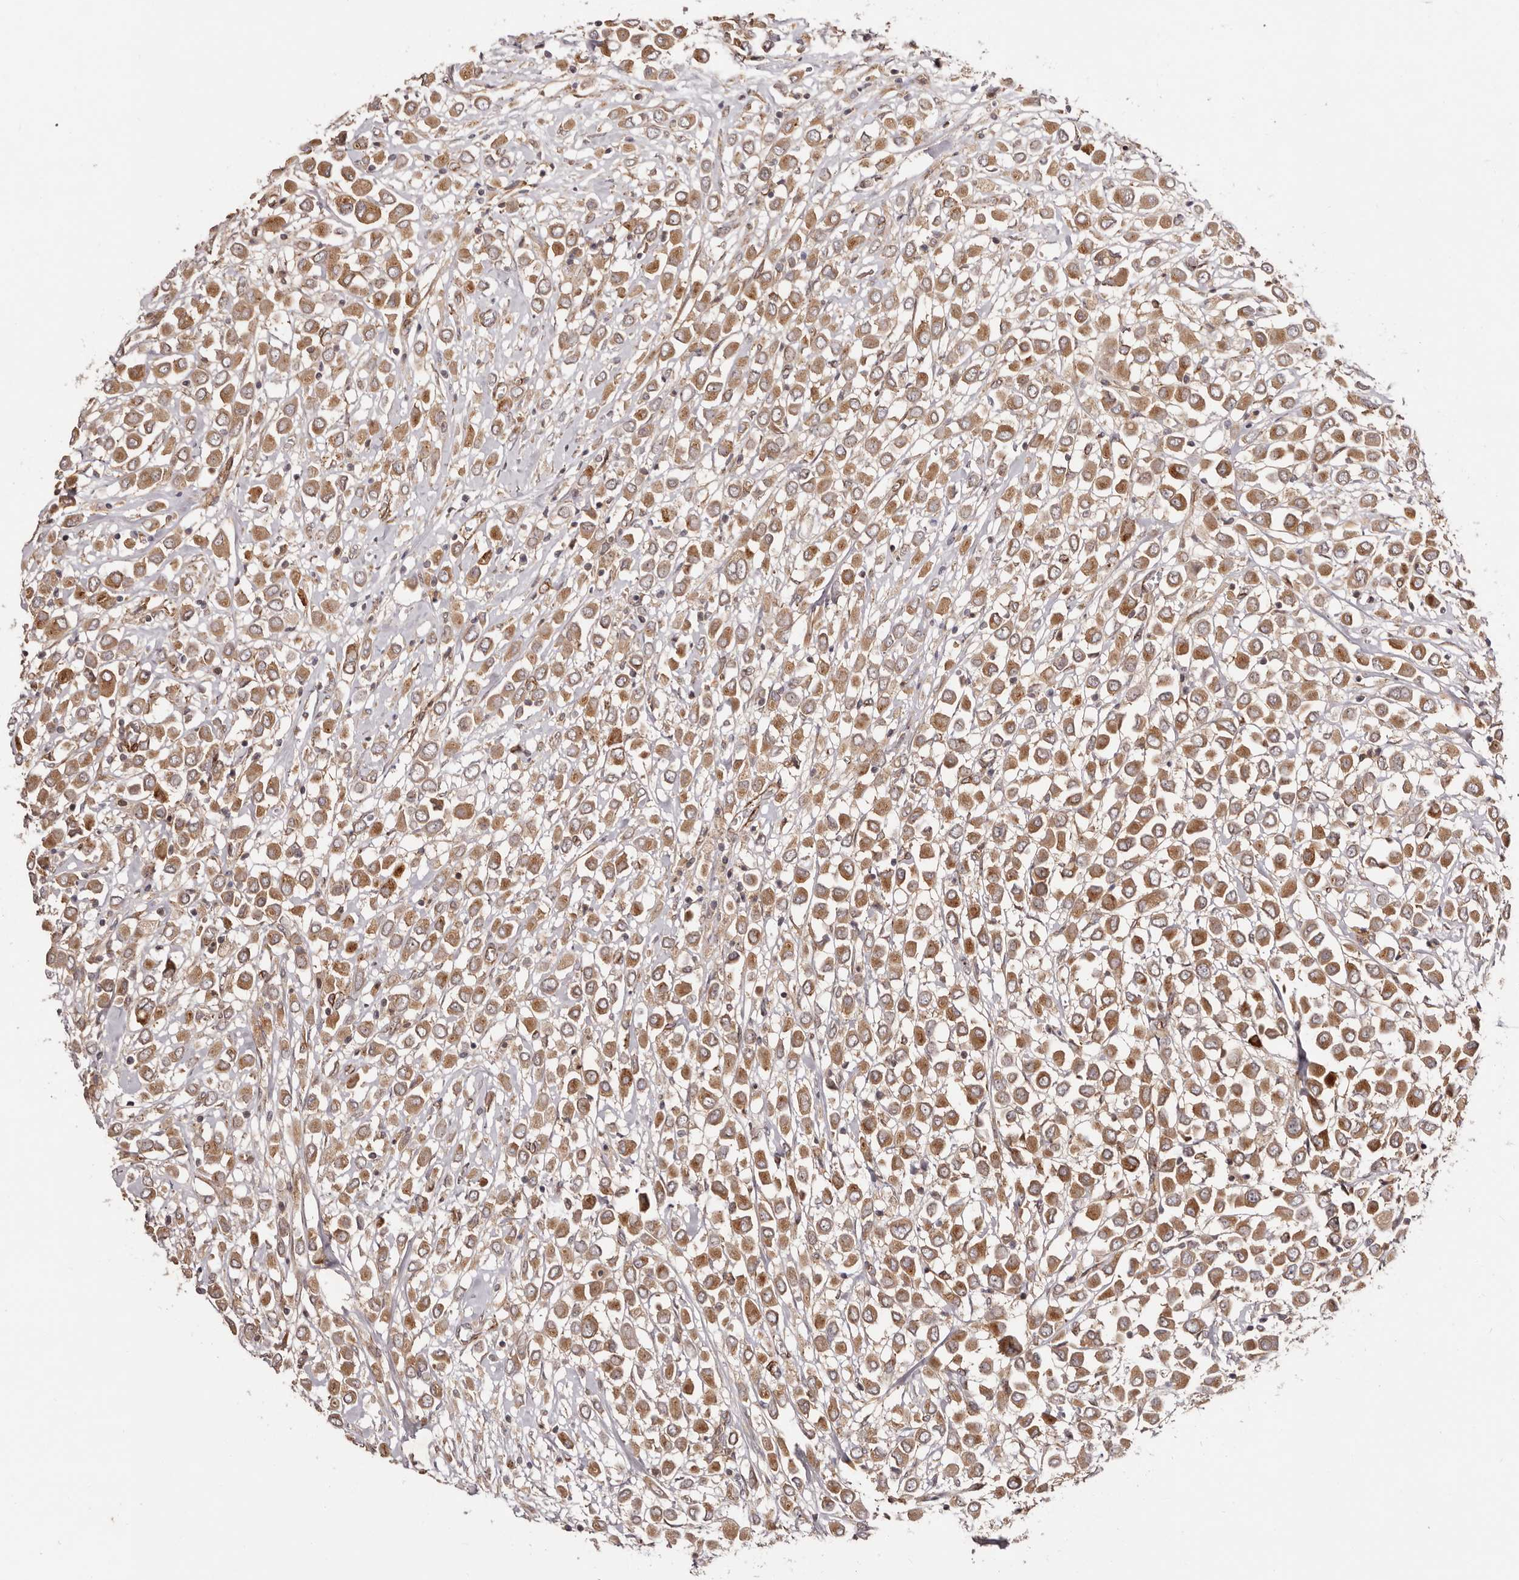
{"staining": {"intensity": "moderate", "quantity": ">75%", "location": "cytoplasmic/membranous"}, "tissue": "breast cancer", "cell_type": "Tumor cells", "image_type": "cancer", "snomed": [{"axis": "morphology", "description": "Duct carcinoma"}, {"axis": "topography", "description": "Breast"}], "caption": "Immunohistochemistry (IHC) photomicrograph of neoplastic tissue: human breast cancer stained using immunohistochemistry (IHC) exhibits medium levels of moderate protein expression localized specifically in the cytoplasmic/membranous of tumor cells, appearing as a cytoplasmic/membranous brown color.", "gene": "MICAL2", "patient": {"sex": "female", "age": 61}}